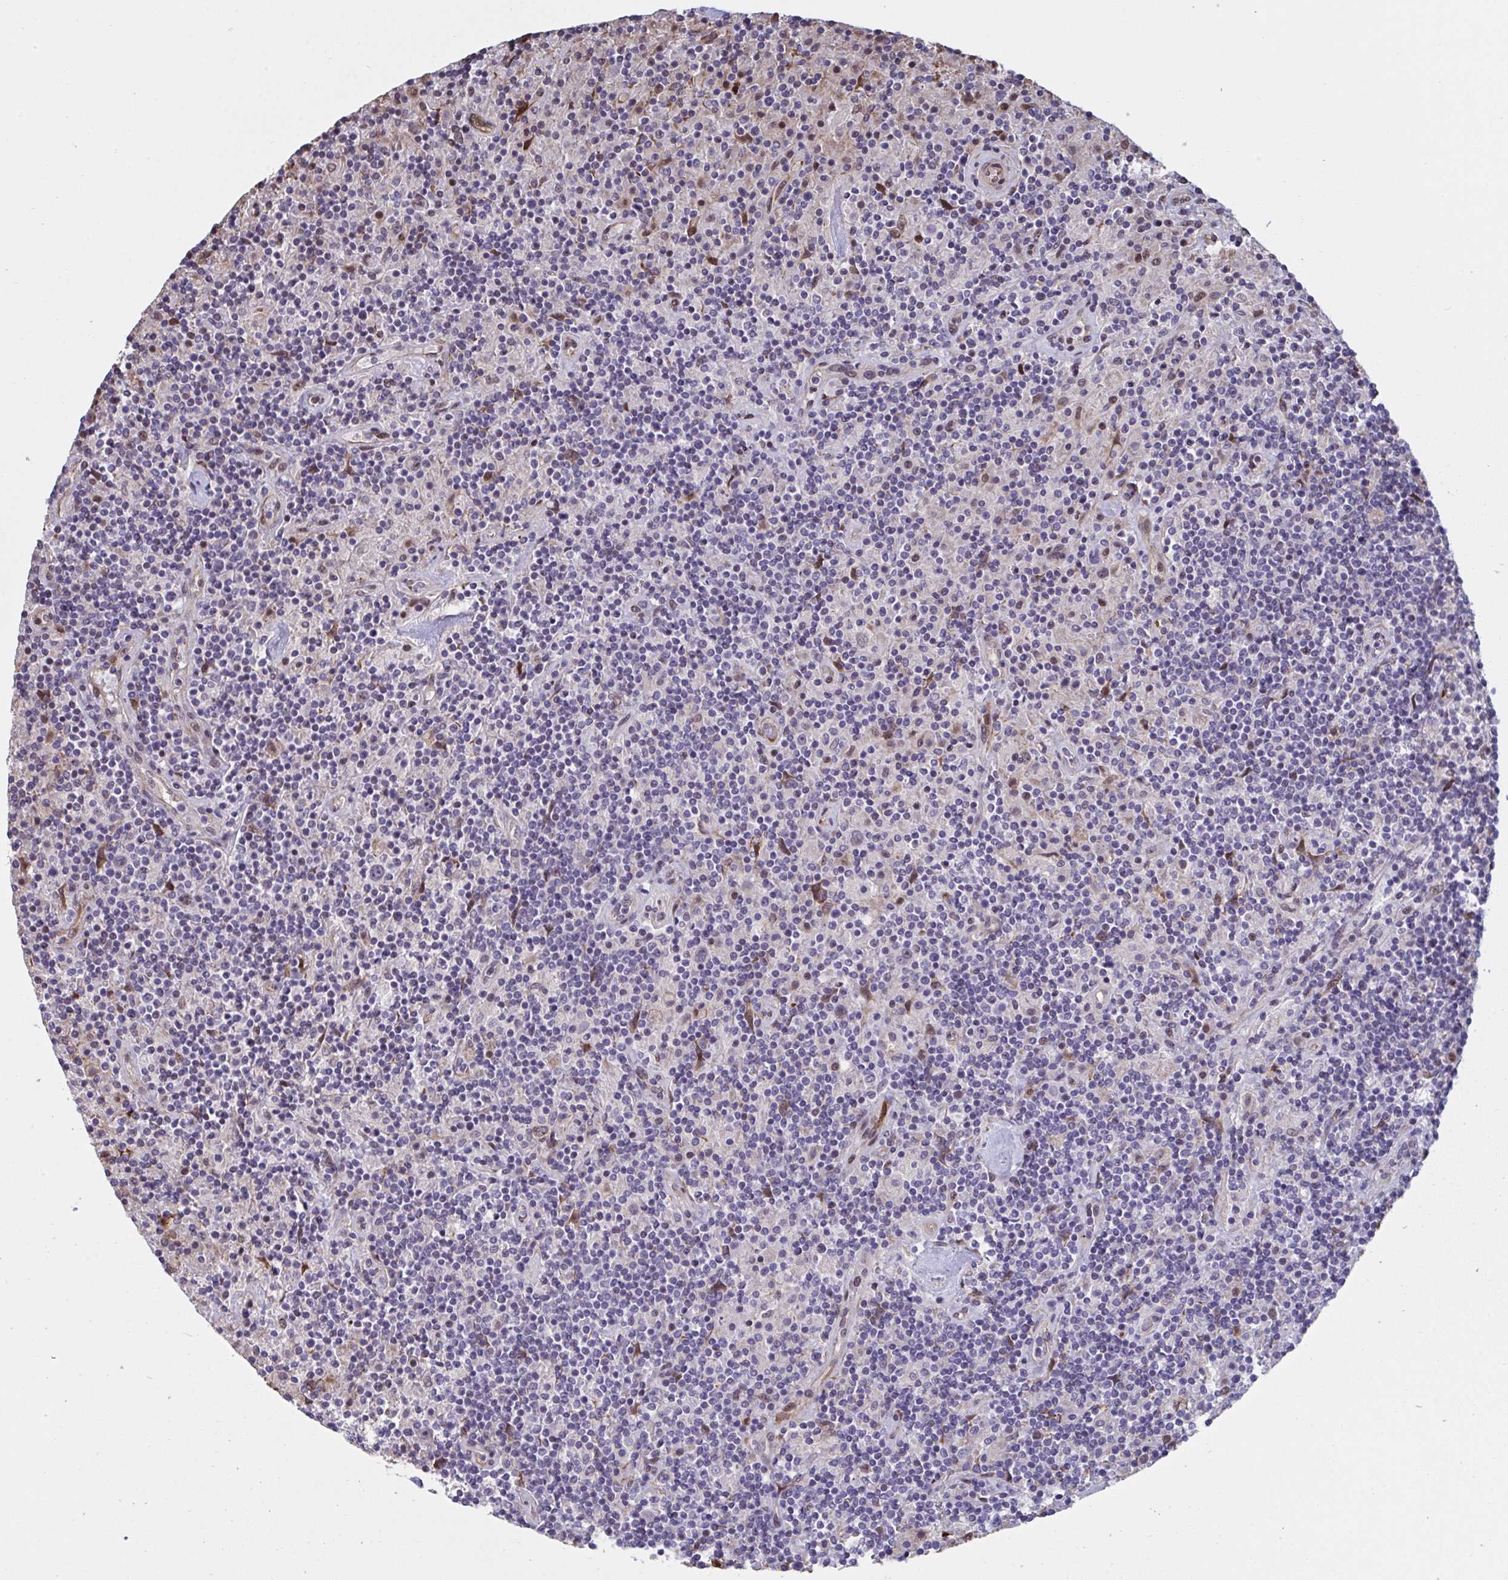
{"staining": {"intensity": "negative", "quantity": "none", "location": "none"}, "tissue": "lymphoma", "cell_type": "Tumor cells", "image_type": "cancer", "snomed": [{"axis": "morphology", "description": "Hodgkin's disease, NOS"}, {"axis": "topography", "description": "Lymph node"}], "caption": "This is a photomicrograph of IHC staining of Hodgkin's disease, which shows no positivity in tumor cells. The staining is performed using DAB (3,3'-diaminobenzidine) brown chromogen with nuclei counter-stained in using hematoxylin.", "gene": "PELI2", "patient": {"sex": "male", "age": 70}}